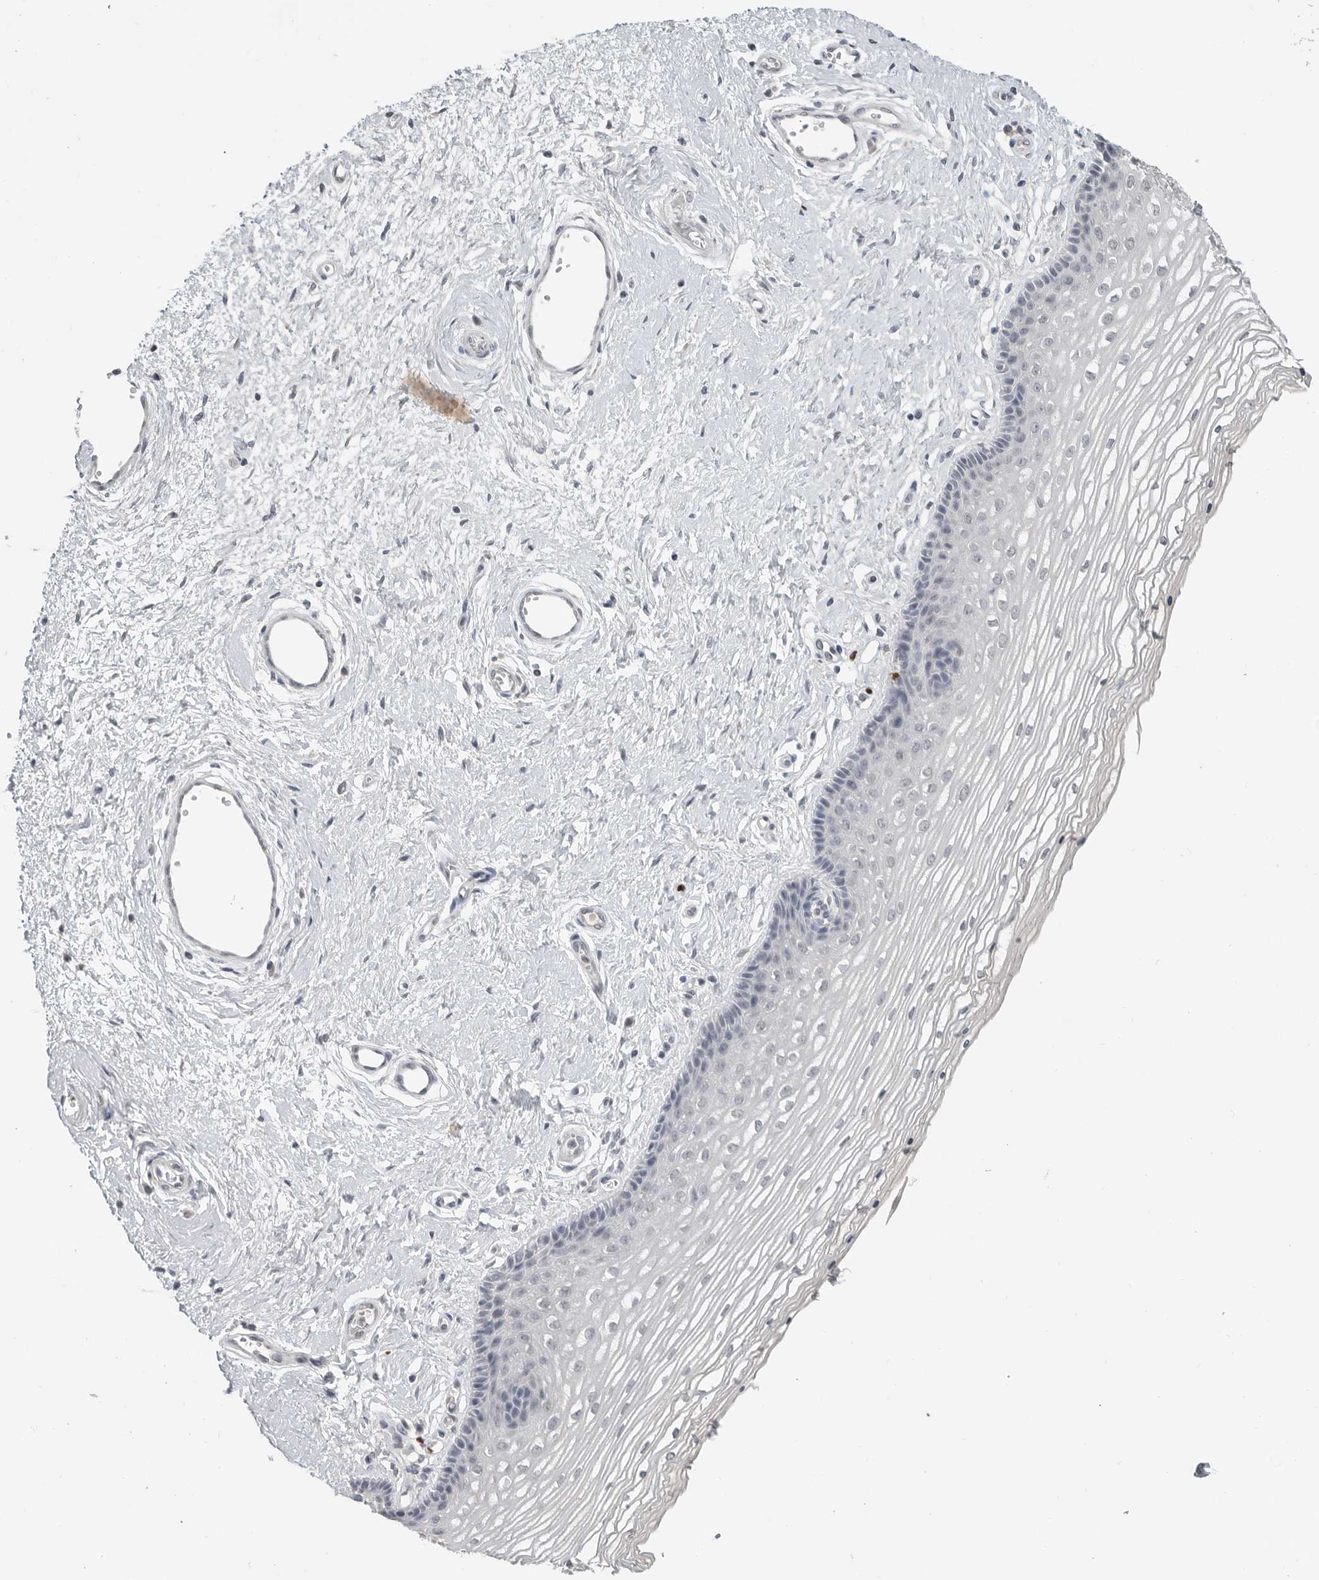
{"staining": {"intensity": "negative", "quantity": "none", "location": "none"}, "tissue": "vagina", "cell_type": "Squamous epithelial cells", "image_type": "normal", "snomed": [{"axis": "morphology", "description": "Normal tissue, NOS"}, {"axis": "topography", "description": "Vagina"}], "caption": "There is no significant expression in squamous epithelial cells of vagina. (Stains: DAB (3,3'-diaminobenzidine) immunohistochemistry with hematoxylin counter stain, Microscopy: brightfield microscopy at high magnification).", "gene": "FOXP3", "patient": {"sex": "female", "age": 46}}